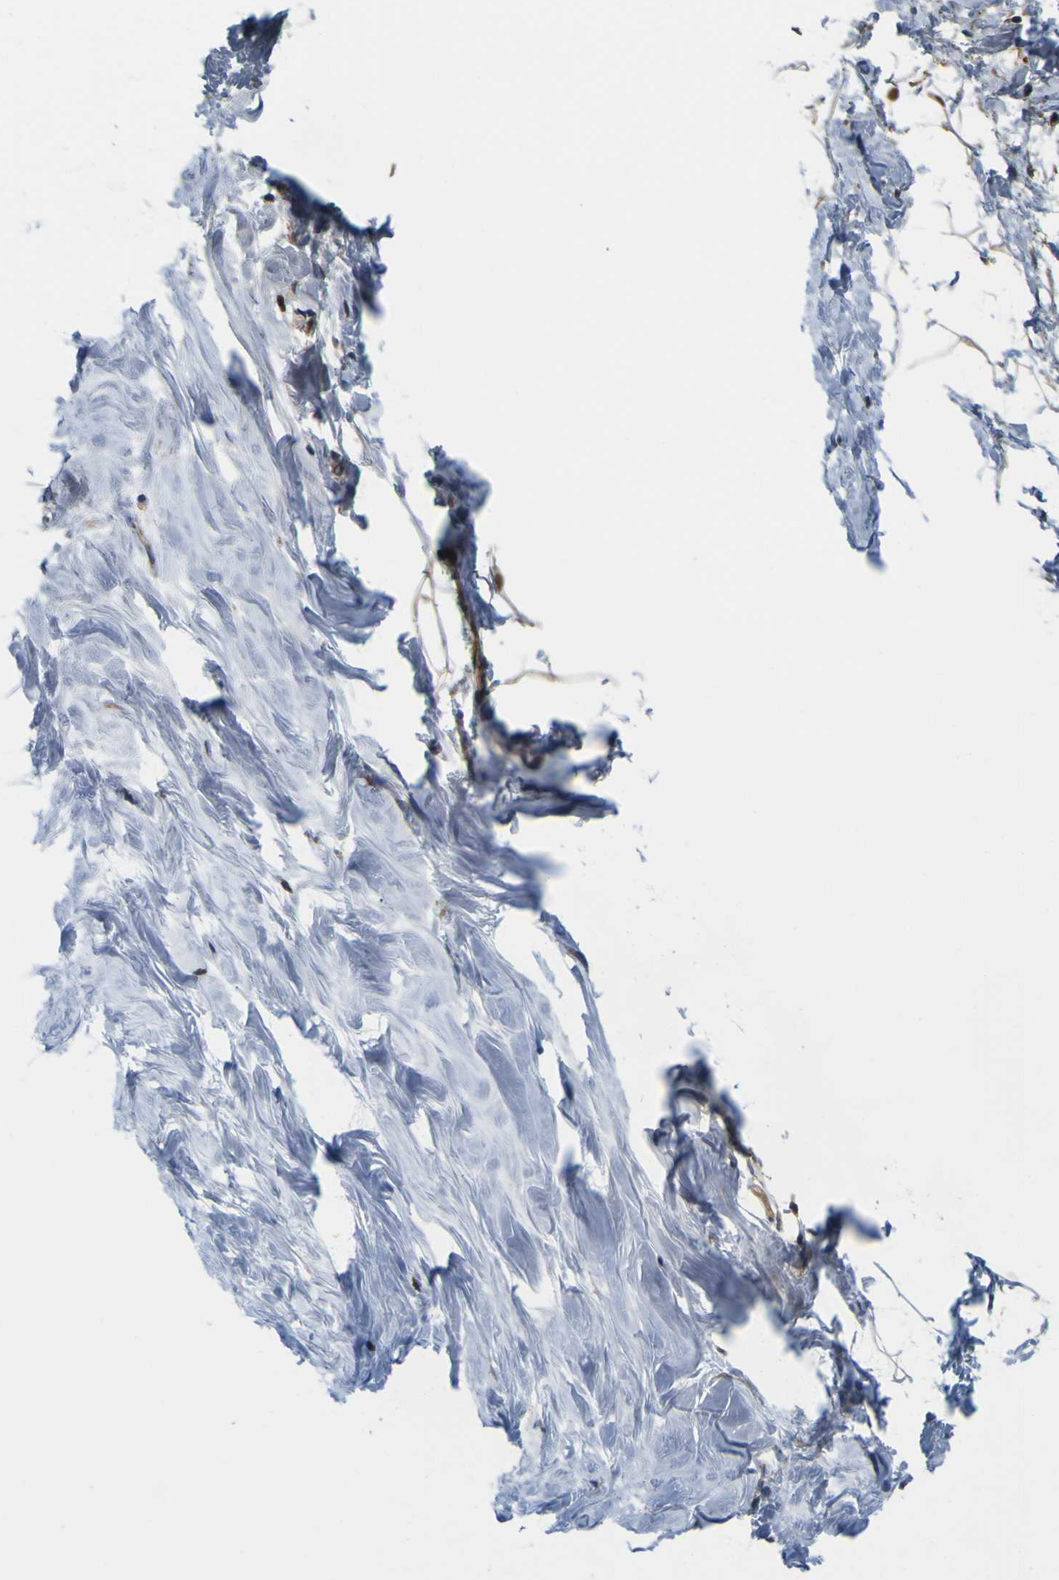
{"staining": {"intensity": "moderate", "quantity": ">75%", "location": "cytoplasmic/membranous"}, "tissue": "breast", "cell_type": "Adipocytes", "image_type": "normal", "snomed": [{"axis": "morphology", "description": "Normal tissue, NOS"}, {"axis": "topography", "description": "Breast"}], "caption": "A brown stain highlights moderate cytoplasmic/membranous staining of a protein in adipocytes of normal breast.", "gene": "MYEOV", "patient": {"sex": "female", "age": 27}}